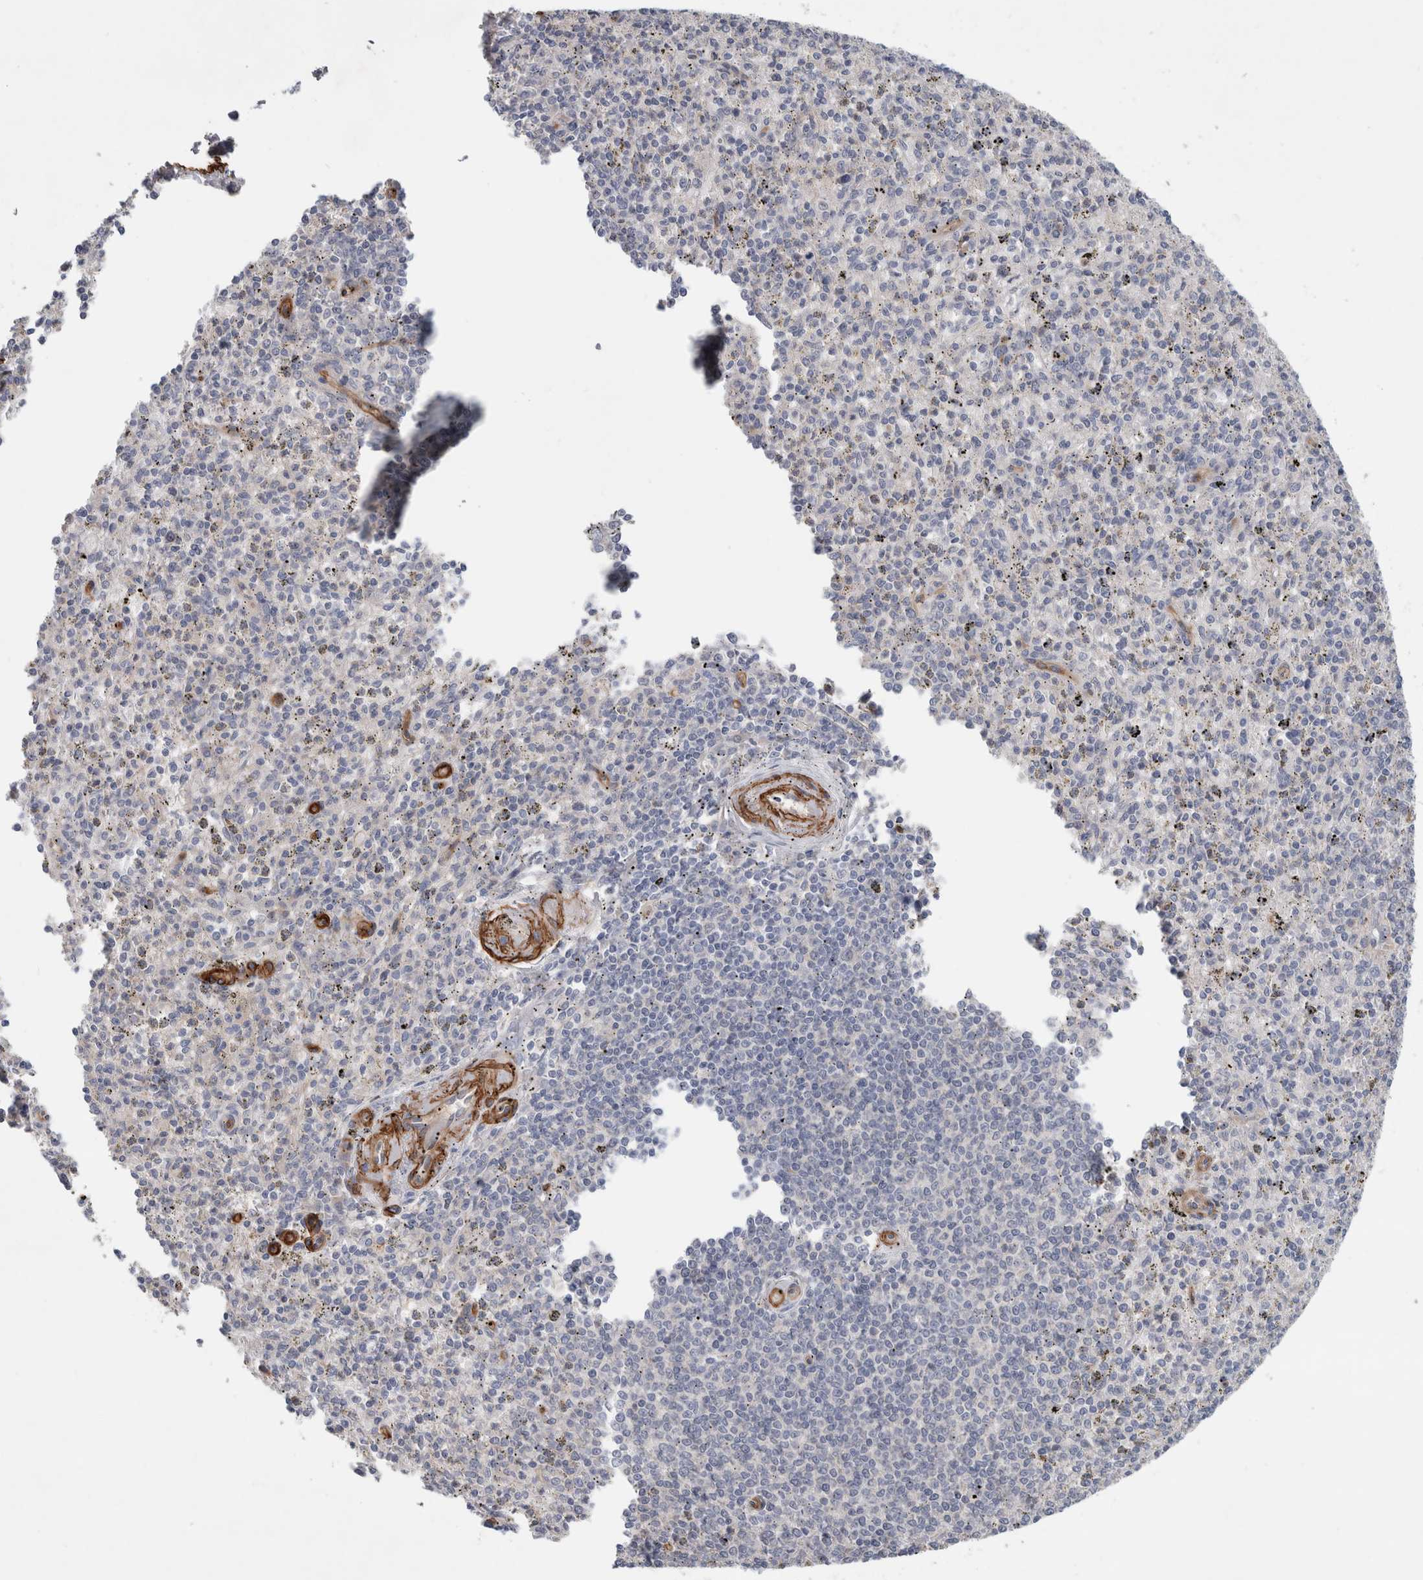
{"staining": {"intensity": "negative", "quantity": "none", "location": "none"}, "tissue": "spleen", "cell_type": "Cells in red pulp", "image_type": "normal", "snomed": [{"axis": "morphology", "description": "Normal tissue, NOS"}, {"axis": "topography", "description": "Spleen"}], "caption": "This is an immunohistochemistry (IHC) micrograph of normal human spleen. There is no positivity in cells in red pulp.", "gene": "BCAM", "patient": {"sex": "male", "age": 72}}